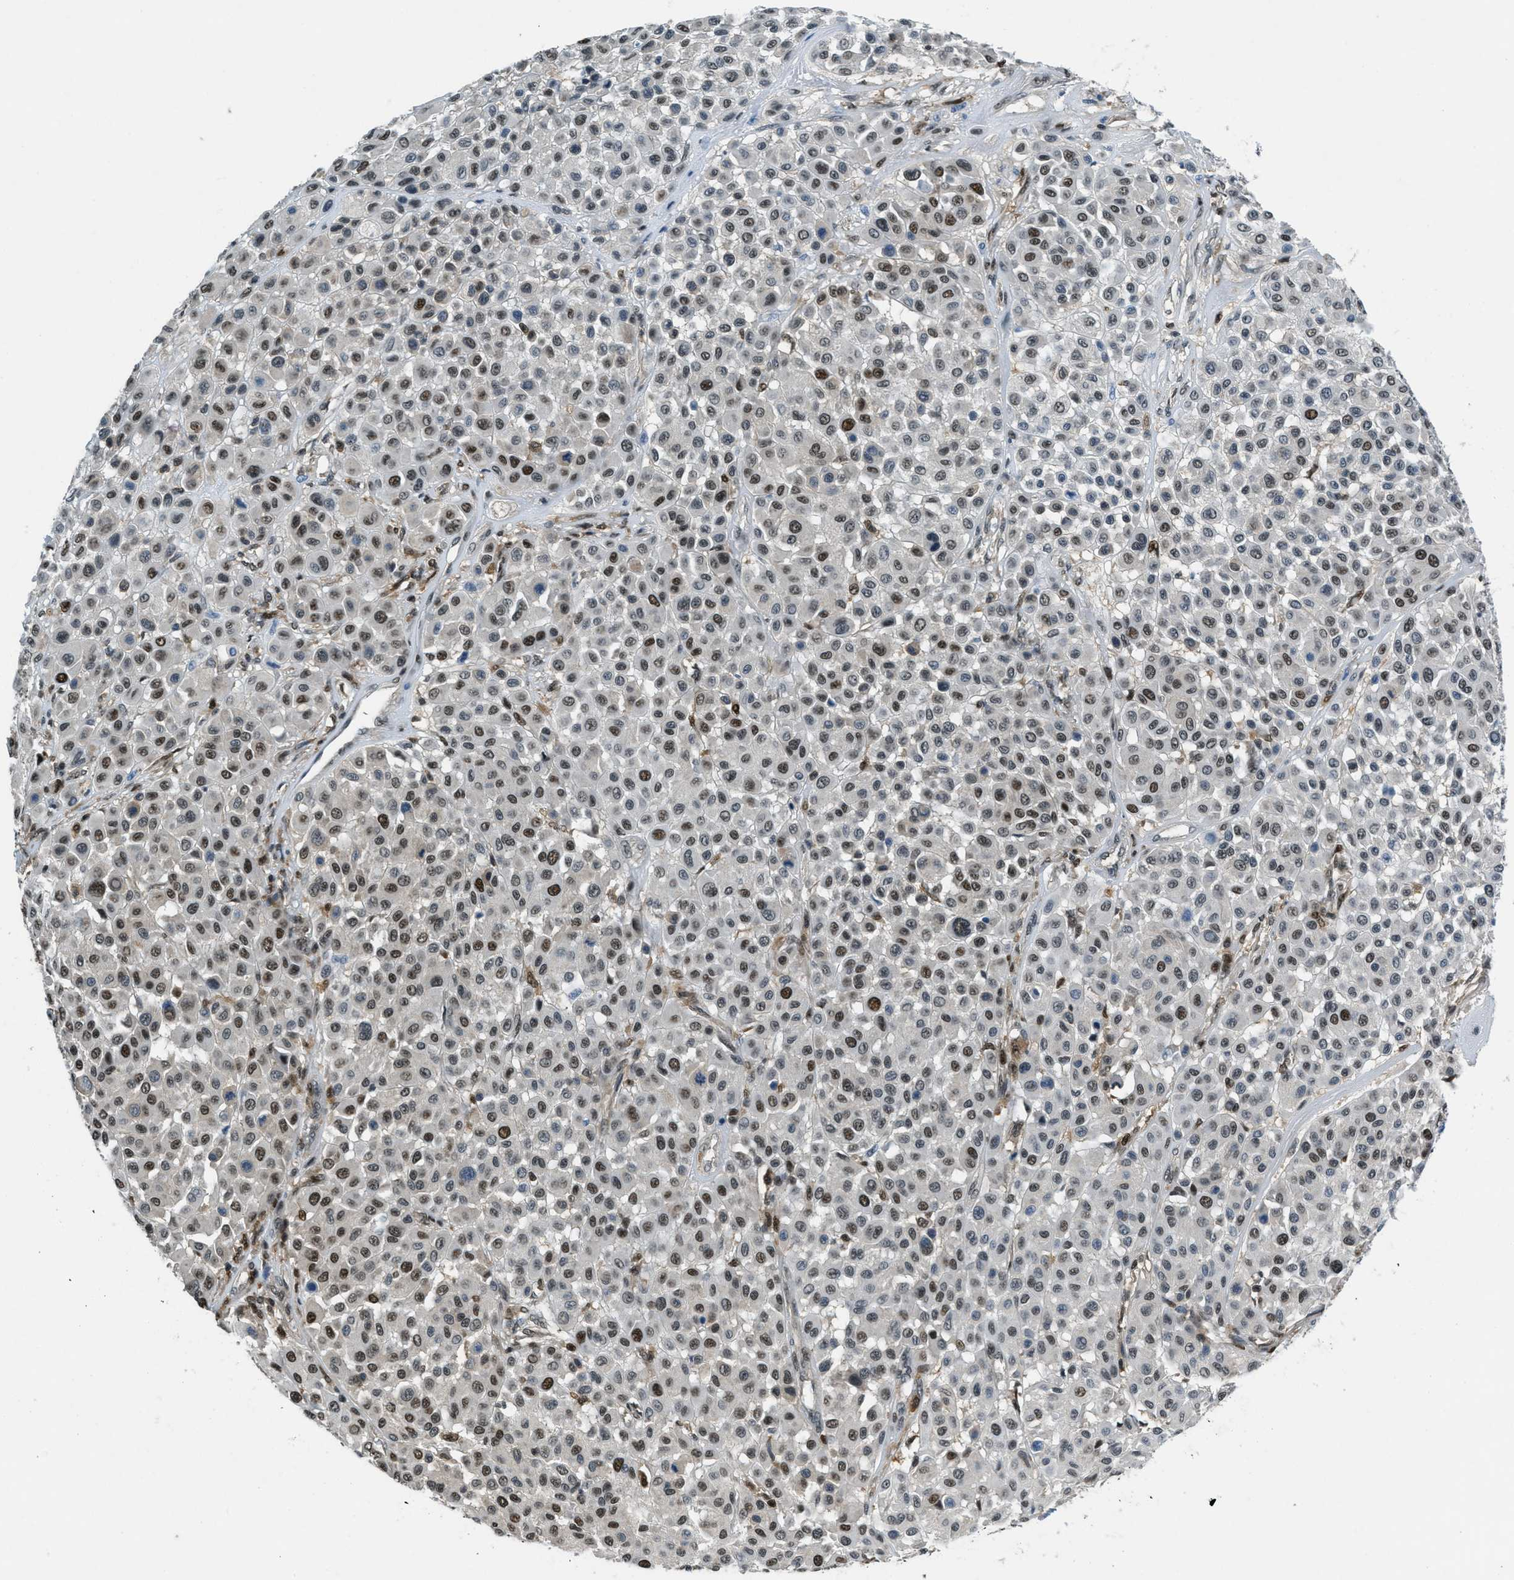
{"staining": {"intensity": "strong", "quantity": "25%-75%", "location": "nuclear"}, "tissue": "melanoma", "cell_type": "Tumor cells", "image_type": "cancer", "snomed": [{"axis": "morphology", "description": "Malignant melanoma, Metastatic site"}, {"axis": "topography", "description": "Soft tissue"}], "caption": "Immunohistochemistry (IHC) micrograph of malignant melanoma (metastatic site) stained for a protein (brown), which demonstrates high levels of strong nuclear staining in approximately 25%-75% of tumor cells.", "gene": "OGFR", "patient": {"sex": "male", "age": 41}}